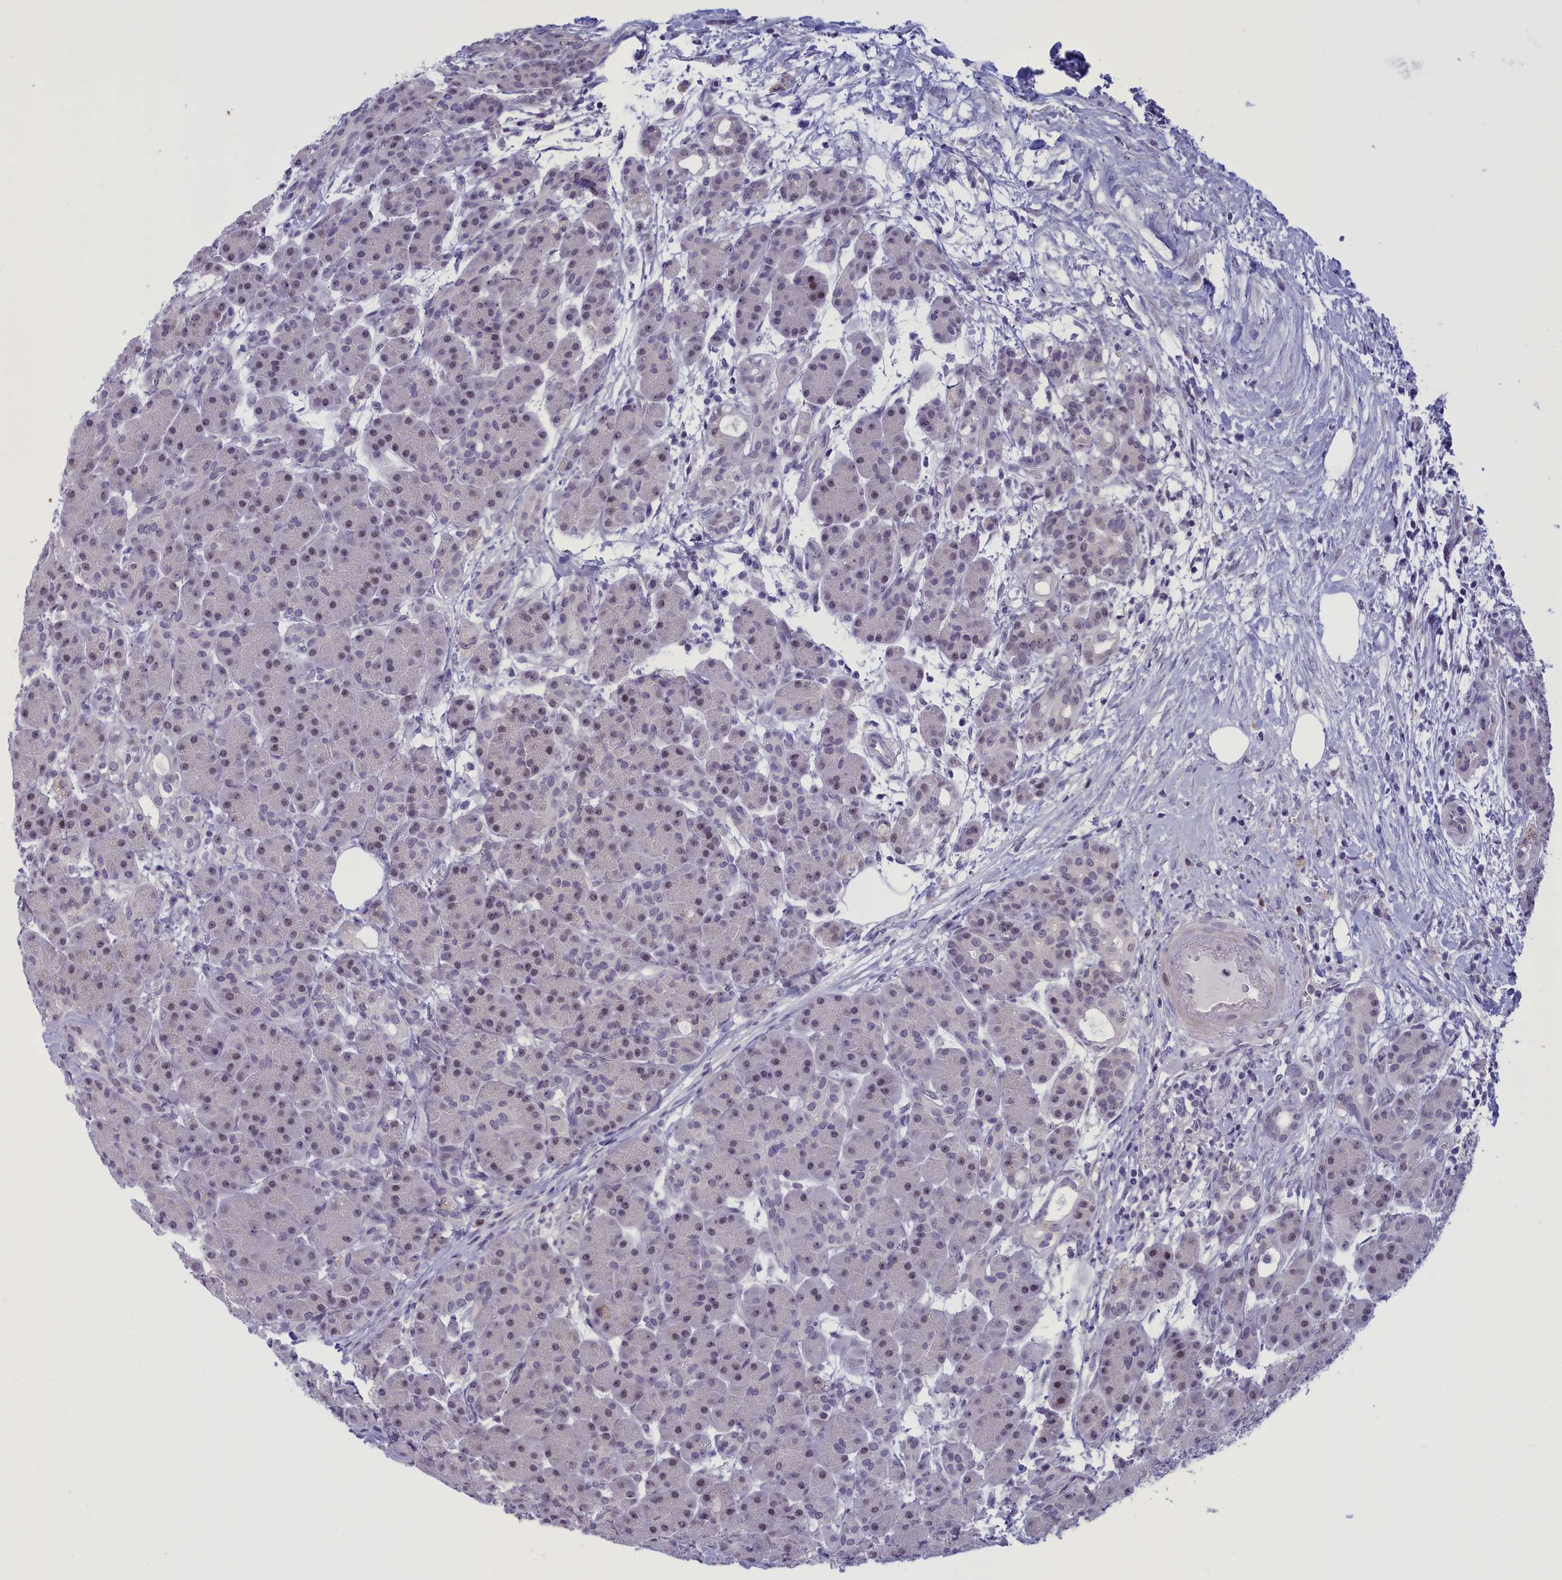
{"staining": {"intensity": "weak", "quantity": "<25%", "location": "nuclear"}, "tissue": "pancreas", "cell_type": "Exocrine glandular cells", "image_type": "normal", "snomed": [{"axis": "morphology", "description": "Normal tissue, NOS"}, {"axis": "topography", "description": "Pancreas"}], "caption": "IHC photomicrograph of benign pancreas stained for a protein (brown), which displays no positivity in exocrine glandular cells.", "gene": "ELOA2", "patient": {"sex": "male", "age": 63}}